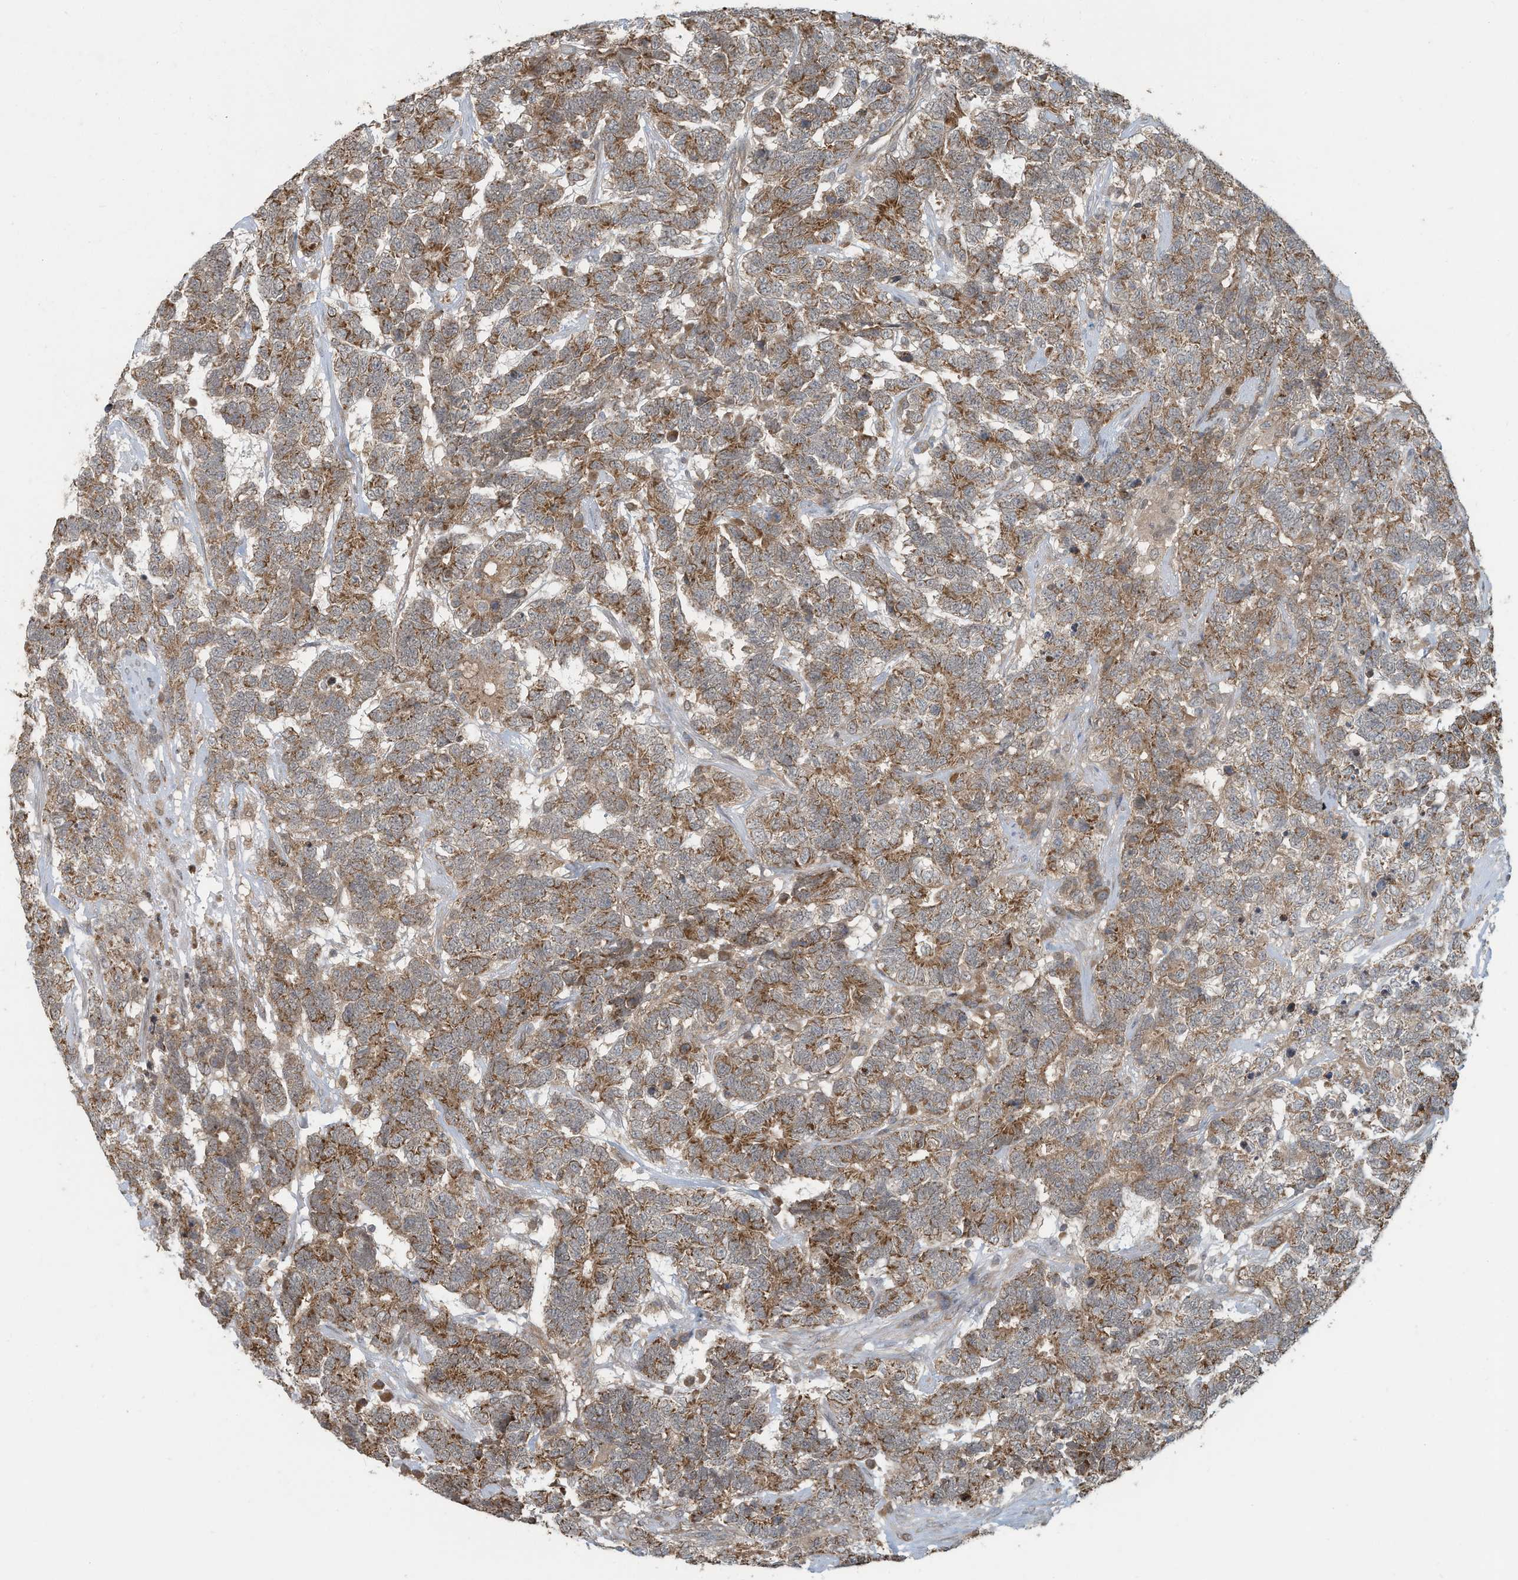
{"staining": {"intensity": "moderate", "quantity": ">75%", "location": "cytoplasmic/membranous"}, "tissue": "testis cancer", "cell_type": "Tumor cells", "image_type": "cancer", "snomed": [{"axis": "morphology", "description": "Carcinoma, Embryonal, NOS"}, {"axis": "topography", "description": "Testis"}], "caption": "This histopathology image reveals immunohistochemistry (IHC) staining of human embryonal carcinoma (testis), with medium moderate cytoplasmic/membranous positivity in approximately >75% of tumor cells.", "gene": "ERI2", "patient": {"sex": "male", "age": 26}}